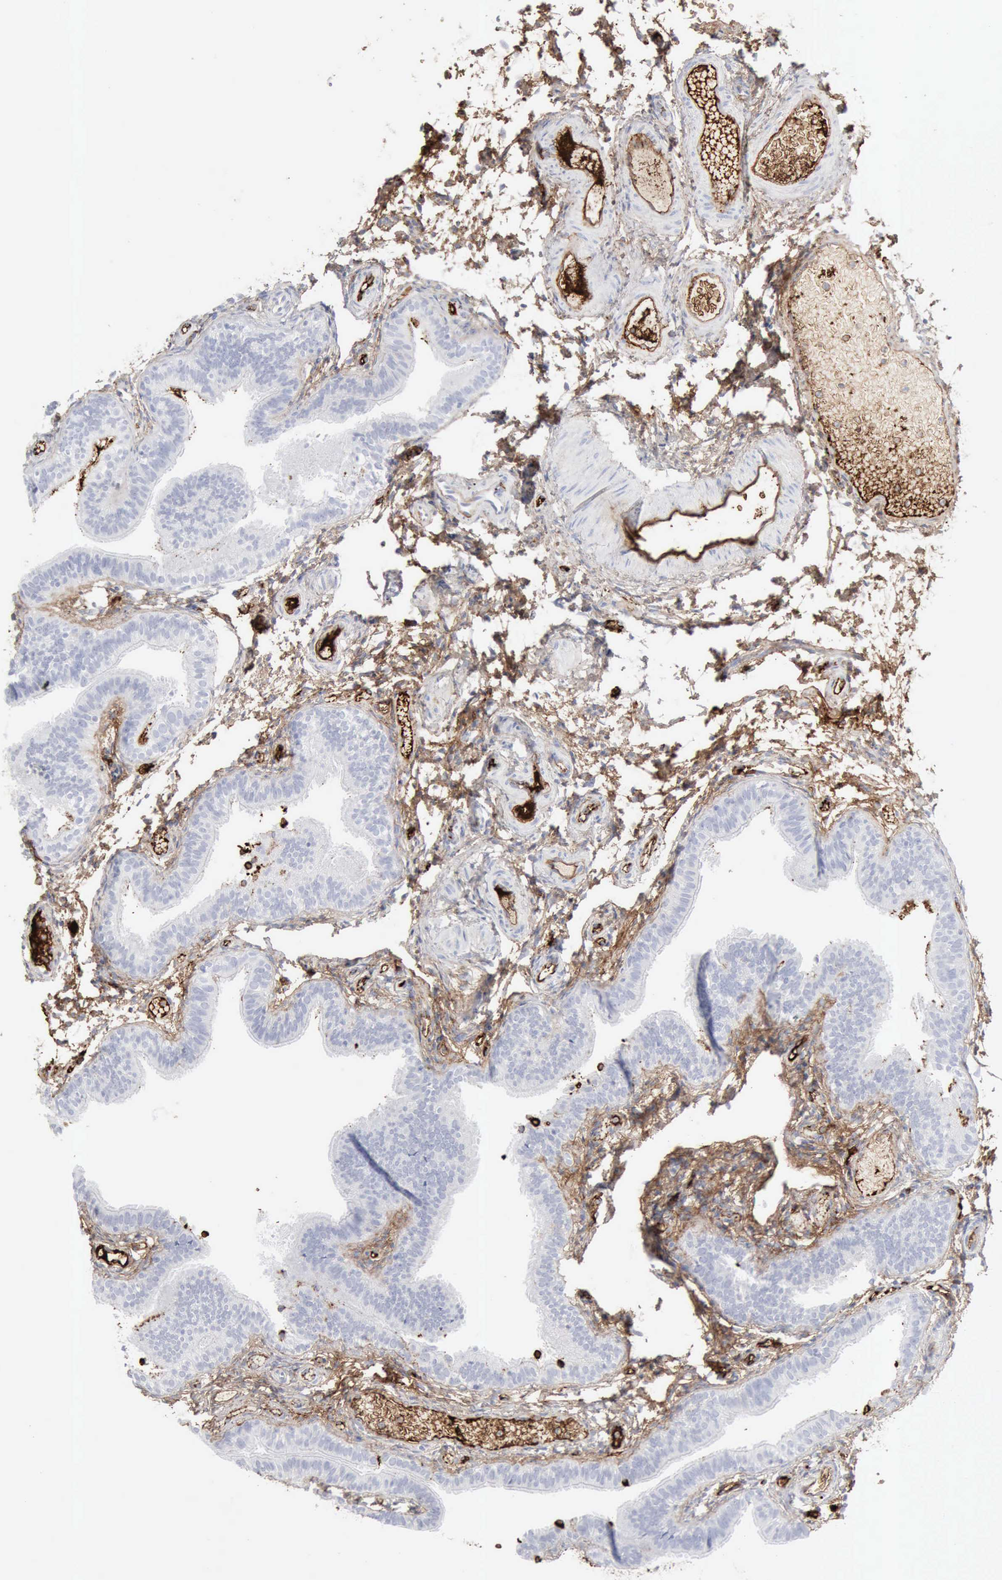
{"staining": {"intensity": "negative", "quantity": "none", "location": "none"}, "tissue": "fallopian tube", "cell_type": "Glandular cells", "image_type": "normal", "snomed": [{"axis": "morphology", "description": "Normal tissue, NOS"}, {"axis": "morphology", "description": "Dermoid, NOS"}, {"axis": "topography", "description": "Fallopian tube"}], "caption": "Immunohistochemical staining of benign fallopian tube demonstrates no significant positivity in glandular cells.", "gene": "C4BPA", "patient": {"sex": "female", "age": 33}}